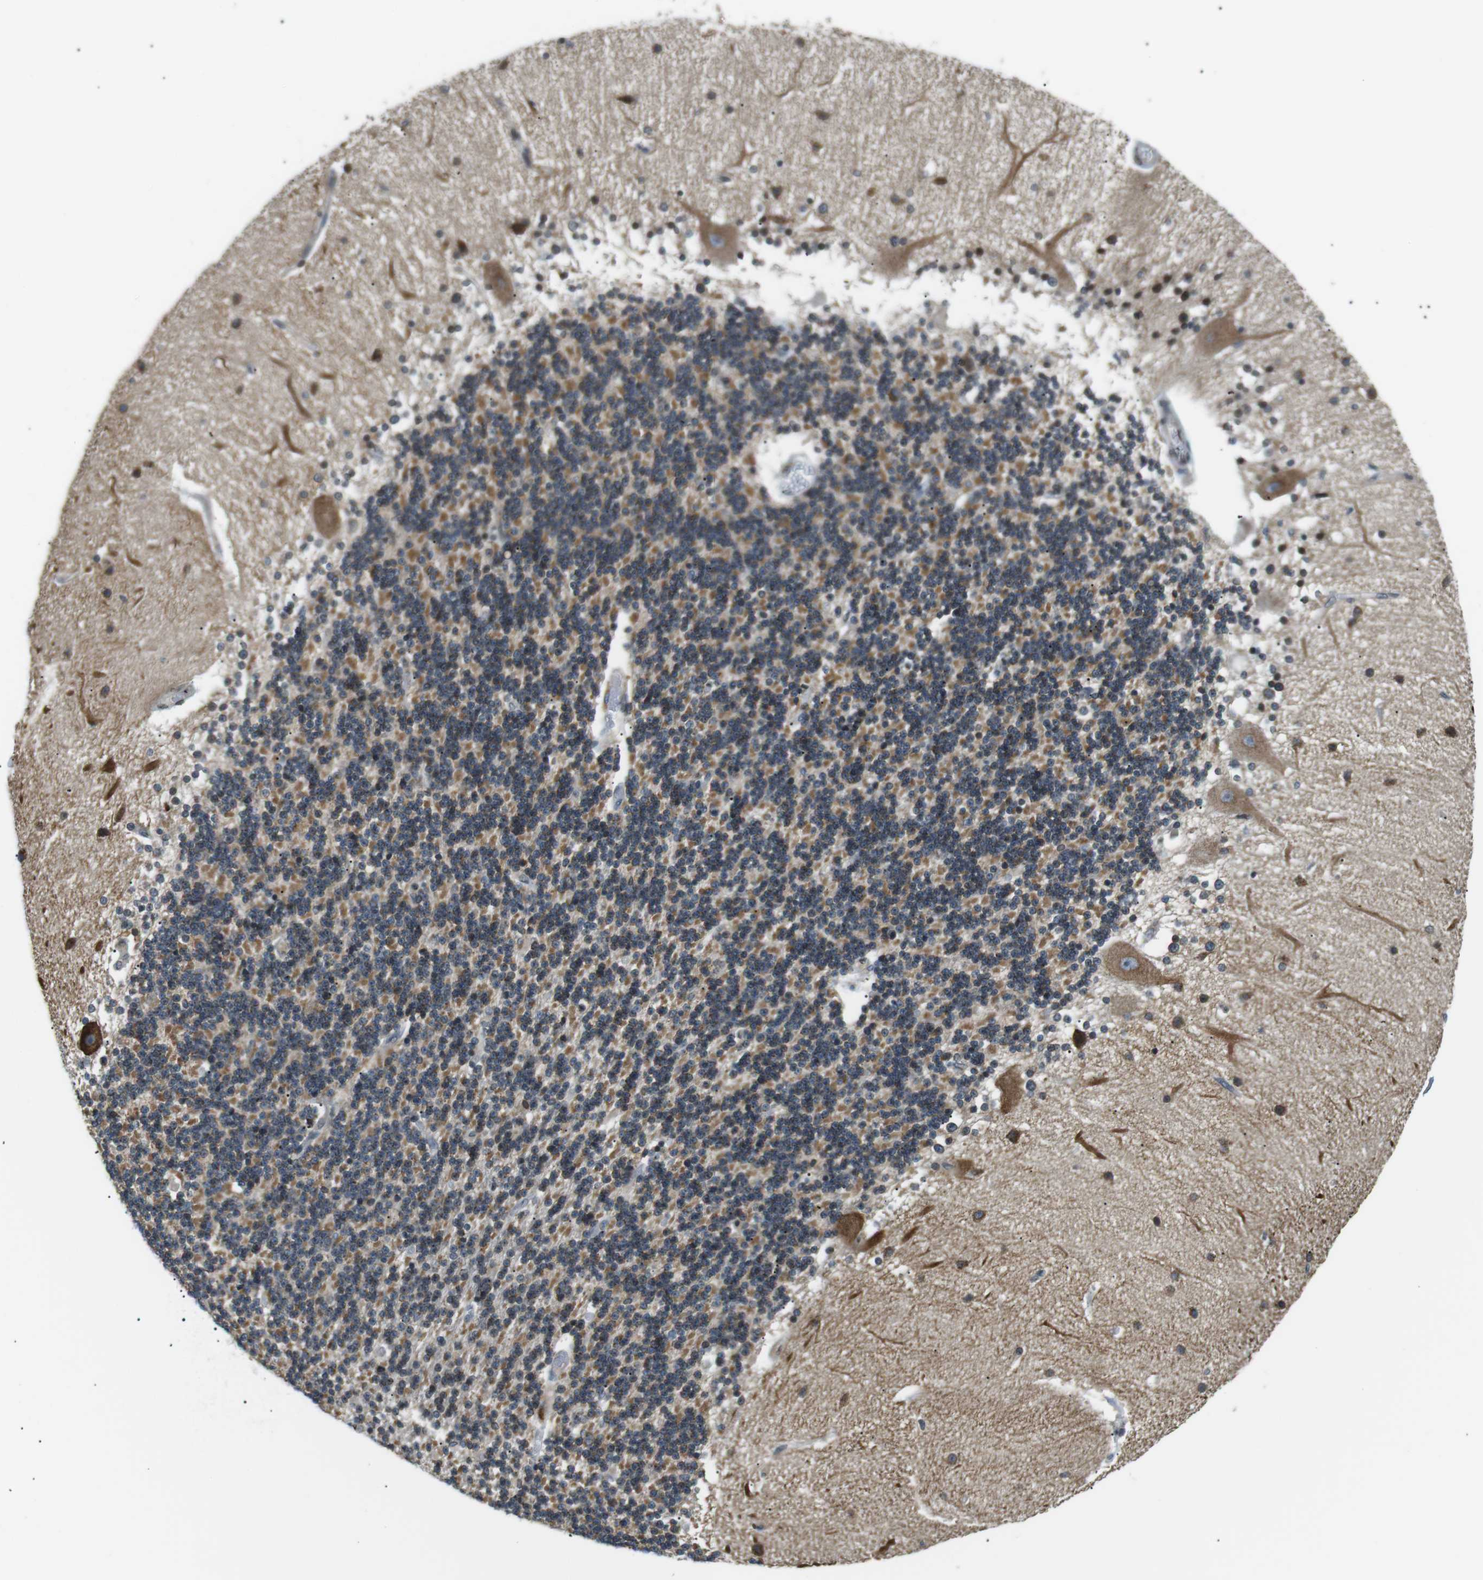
{"staining": {"intensity": "moderate", "quantity": "25%-75%", "location": "cytoplasmic/membranous"}, "tissue": "cerebellum", "cell_type": "Cells in granular layer", "image_type": "normal", "snomed": [{"axis": "morphology", "description": "Normal tissue, NOS"}, {"axis": "topography", "description": "Cerebellum"}], "caption": "This image displays IHC staining of benign human cerebellum, with medium moderate cytoplasmic/membranous positivity in about 25%-75% of cells in granular layer.", "gene": "TMX4", "patient": {"sex": "female", "age": 54}}